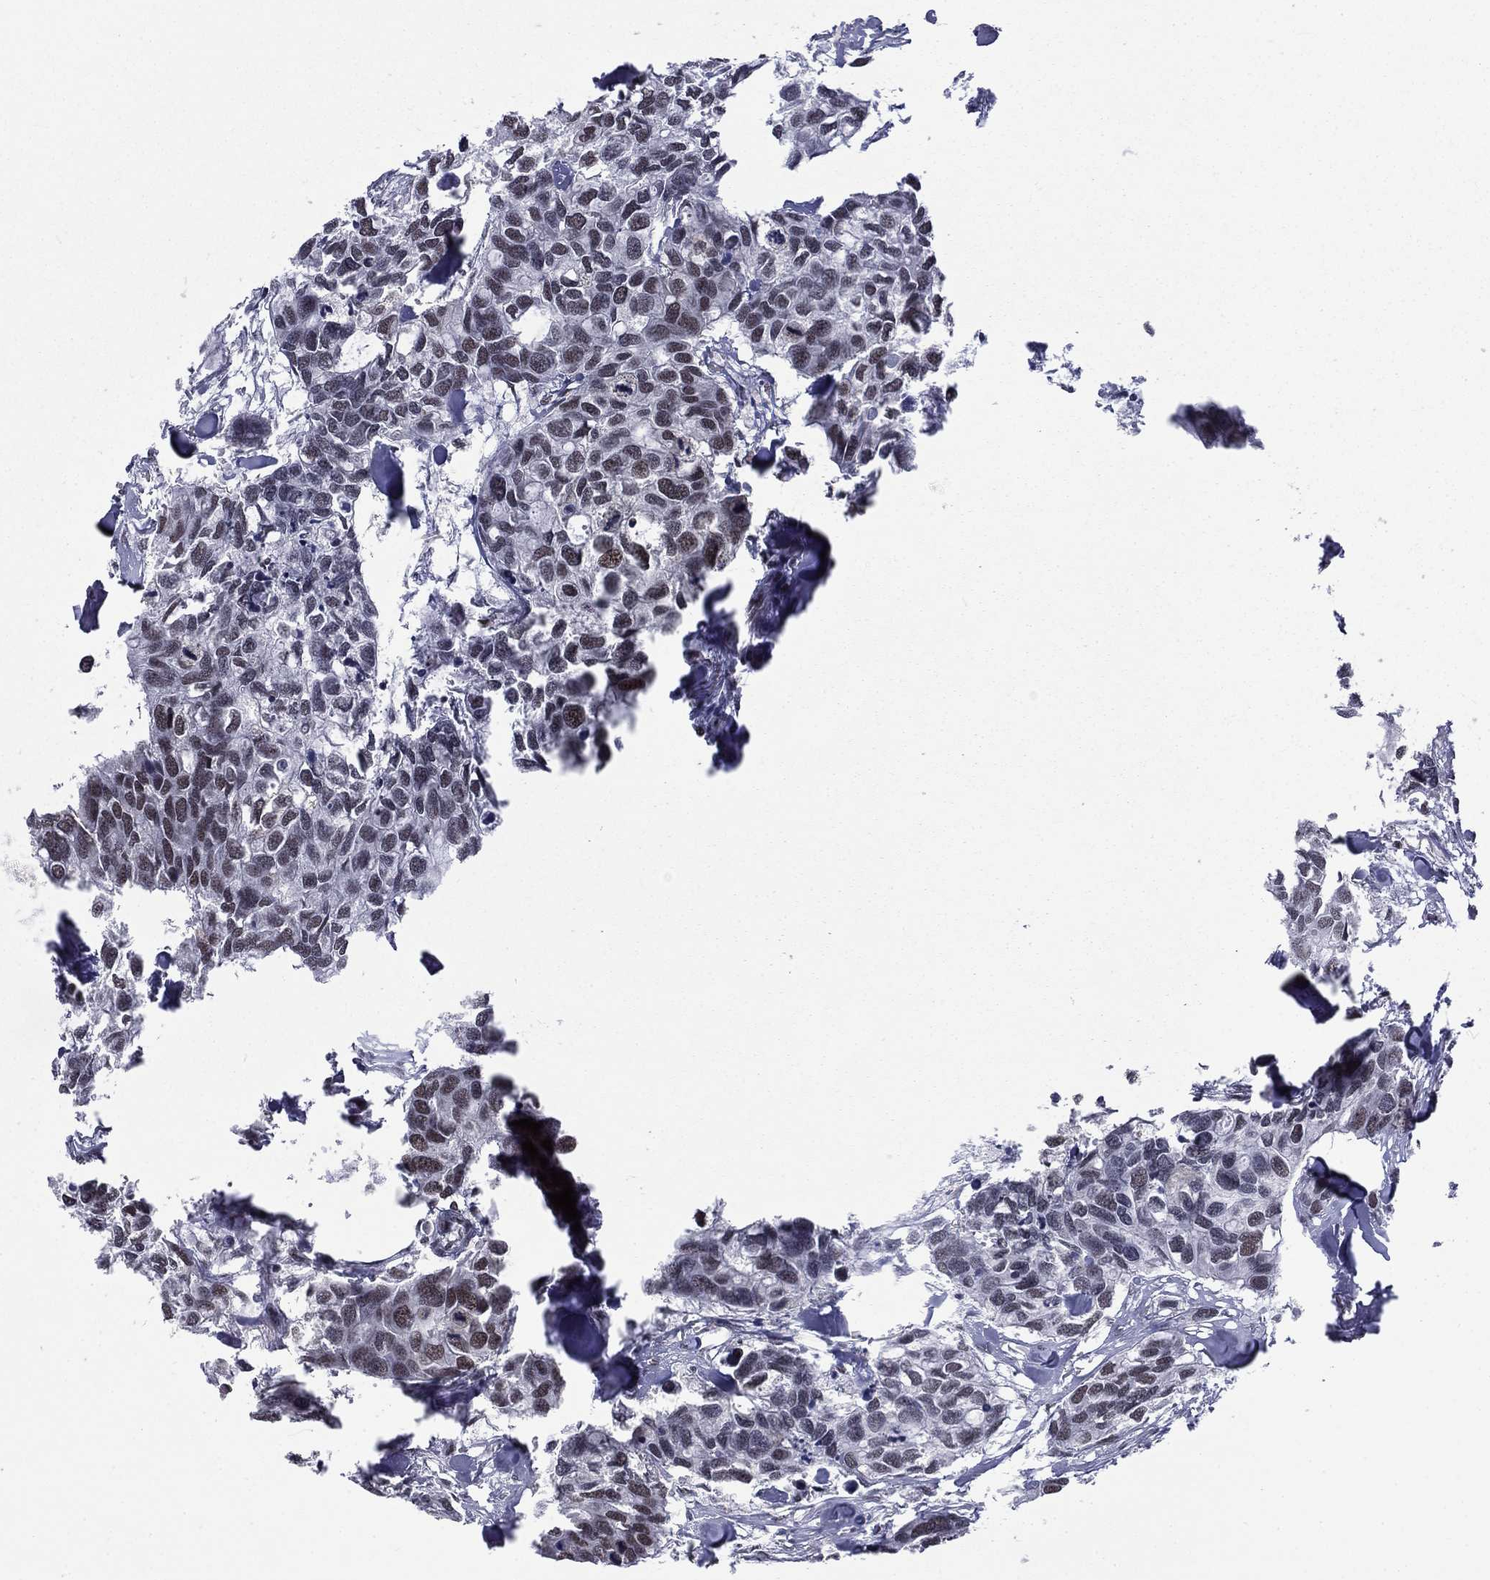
{"staining": {"intensity": "weak", "quantity": "<25%", "location": "nuclear"}, "tissue": "breast cancer", "cell_type": "Tumor cells", "image_type": "cancer", "snomed": [{"axis": "morphology", "description": "Duct carcinoma"}, {"axis": "topography", "description": "Breast"}], "caption": "Tumor cells show no significant staining in intraductal carcinoma (breast). (Immunohistochemistry, brightfield microscopy, high magnification).", "gene": "ETV5", "patient": {"sex": "female", "age": 83}}